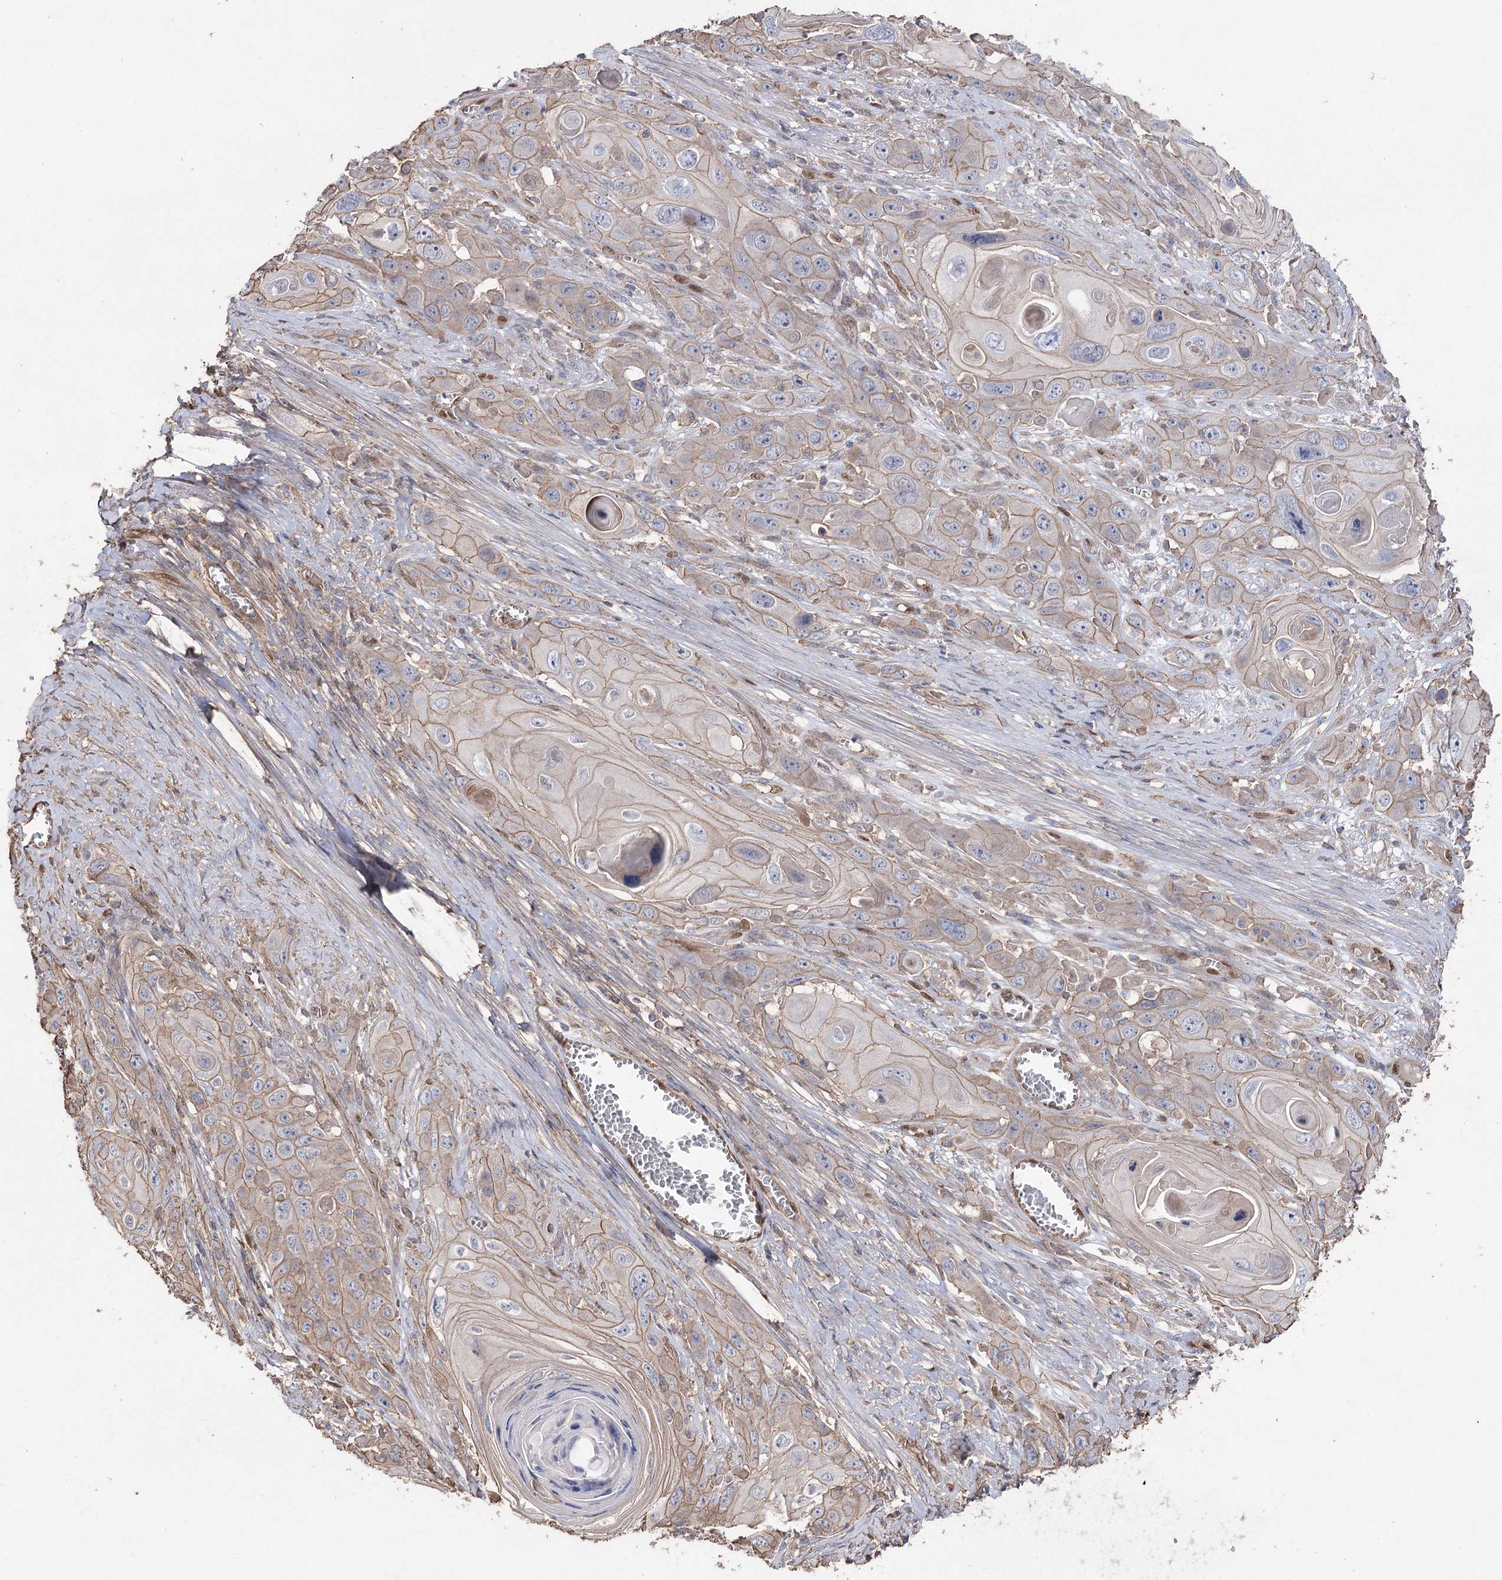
{"staining": {"intensity": "weak", "quantity": ">75%", "location": "cytoplasmic/membranous"}, "tissue": "skin cancer", "cell_type": "Tumor cells", "image_type": "cancer", "snomed": [{"axis": "morphology", "description": "Squamous cell carcinoma, NOS"}, {"axis": "topography", "description": "Skin"}], "caption": "Immunohistochemistry of human squamous cell carcinoma (skin) exhibits low levels of weak cytoplasmic/membranous expression in approximately >75% of tumor cells. Nuclei are stained in blue.", "gene": "FAM13B", "patient": {"sex": "male", "age": 55}}